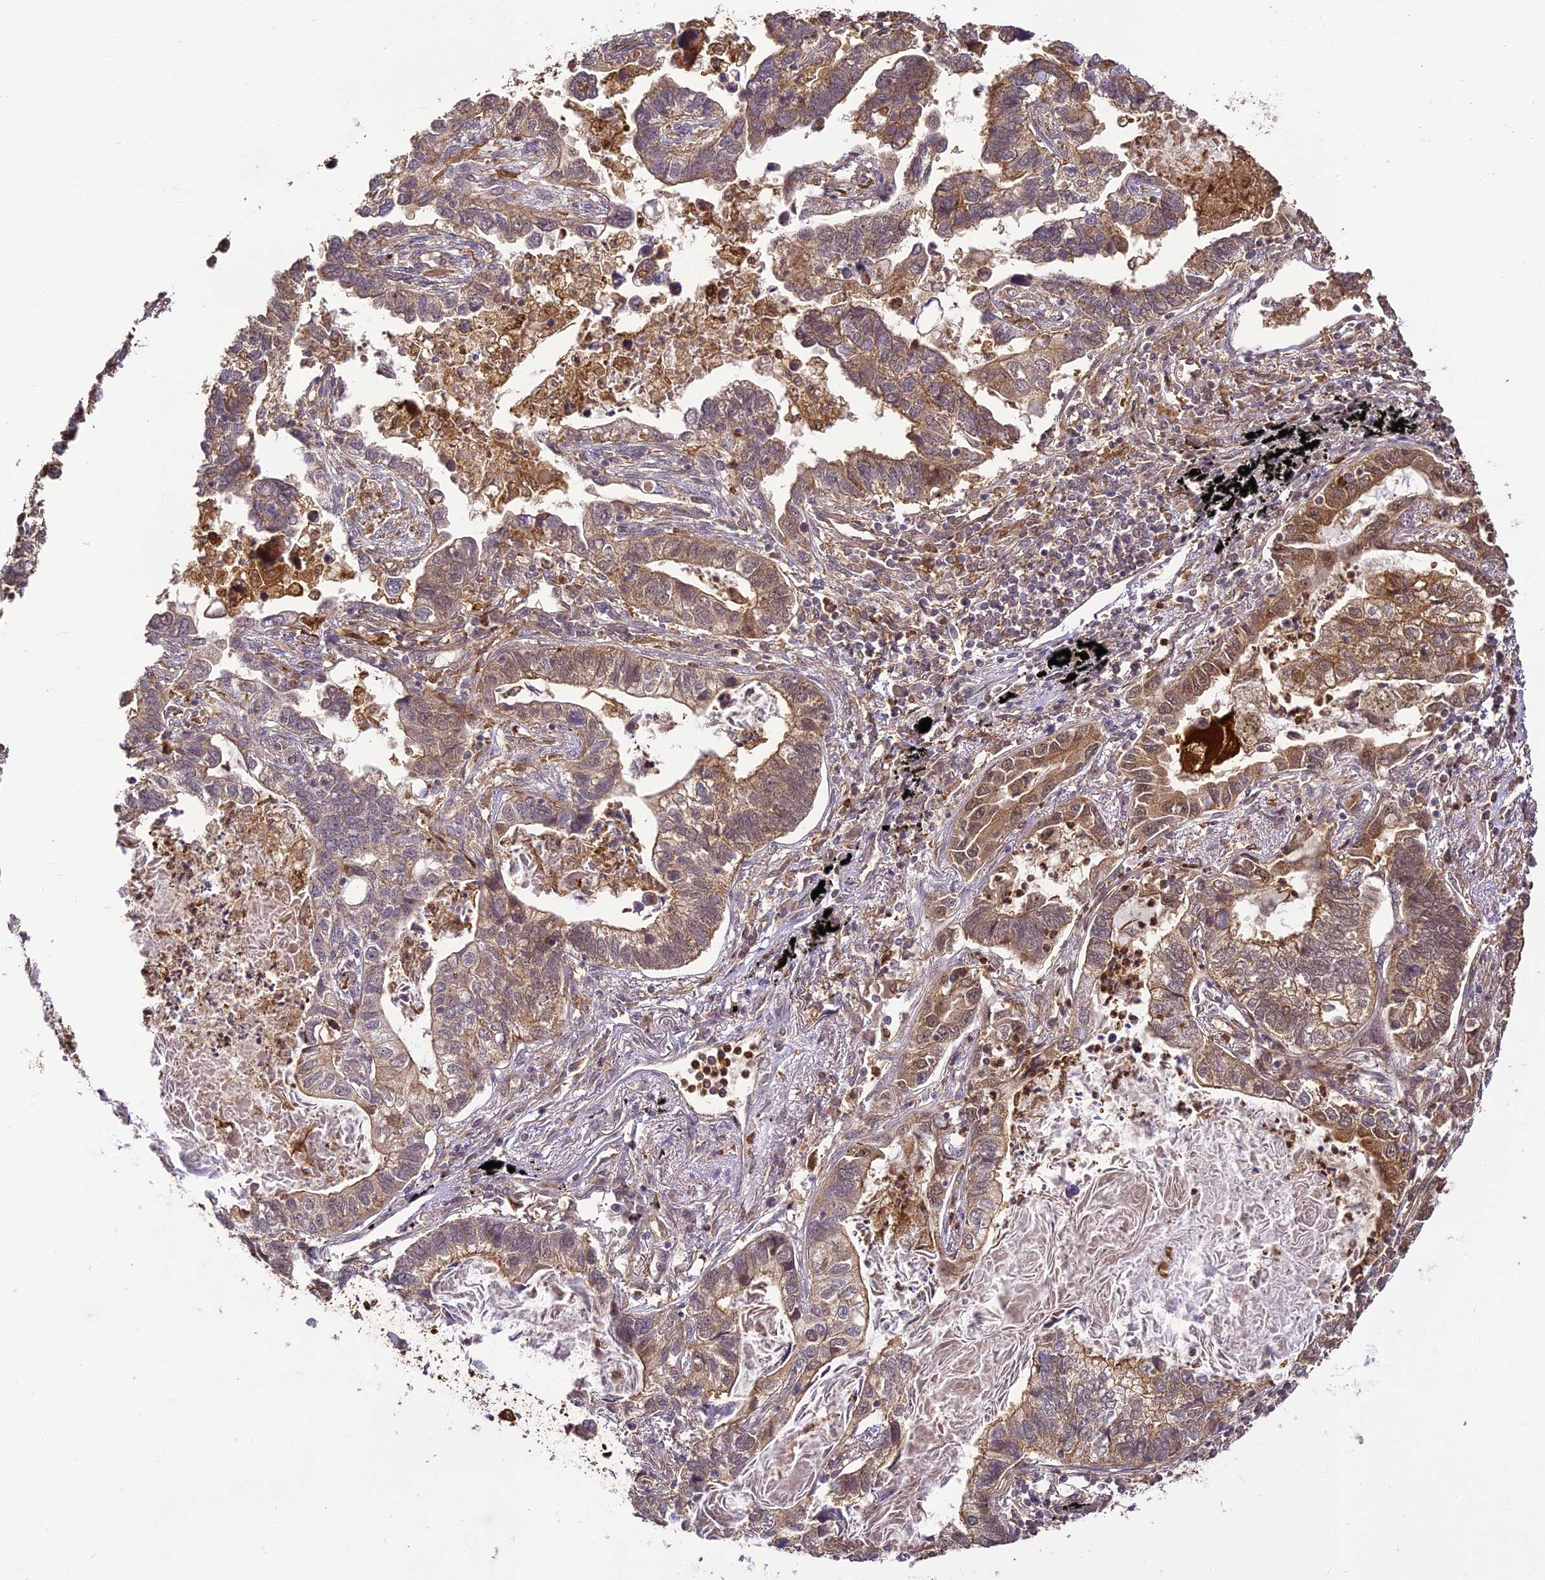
{"staining": {"intensity": "moderate", "quantity": "<25%", "location": "cytoplasmic/membranous,nuclear"}, "tissue": "lung cancer", "cell_type": "Tumor cells", "image_type": "cancer", "snomed": [{"axis": "morphology", "description": "Adenocarcinoma, NOS"}, {"axis": "topography", "description": "Lung"}], "caption": "Moderate cytoplasmic/membranous and nuclear protein positivity is identified in about <25% of tumor cells in lung cancer. The protein of interest is shown in brown color, while the nuclei are stained blue.", "gene": "BCDIN3D", "patient": {"sex": "male", "age": 67}}